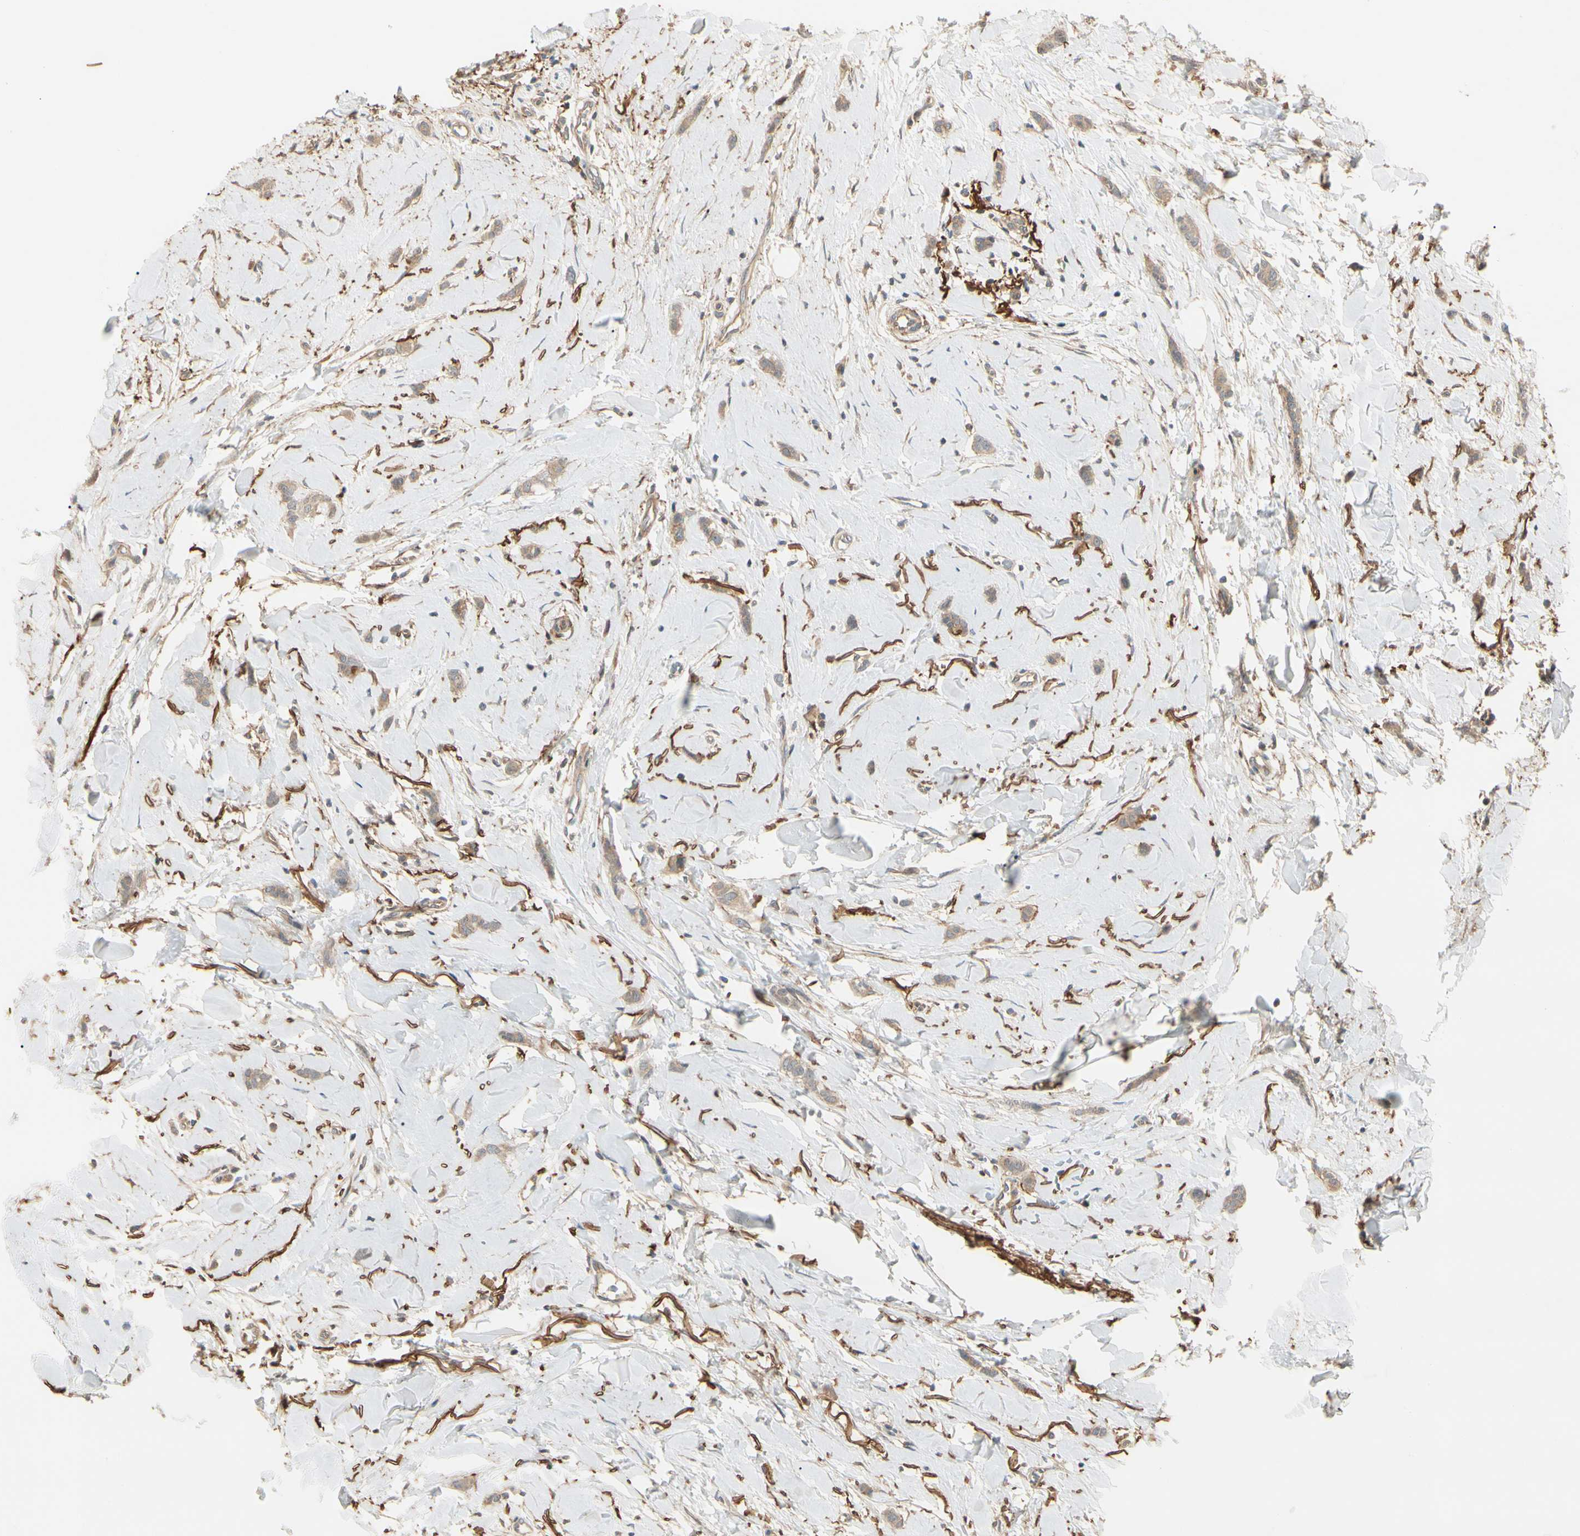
{"staining": {"intensity": "moderate", "quantity": ">75%", "location": "cytoplasmic/membranous"}, "tissue": "breast cancer", "cell_type": "Tumor cells", "image_type": "cancer", "snomed": [{"axis": "morphology", "description": "Lobular carcinoma"}, {"axis": "topography", "description": "Skin"}, {"axis": "topography", "description": "Breast"}], "caption": "This is a photomicrograph of immunohistochemistry staining of lobular carcinoma (breast), which shows moderate staining in the cytoplasmic/membranous of tumor cells.", "gene": "F2R", "patient": {"sex": "female", "age": 46}}